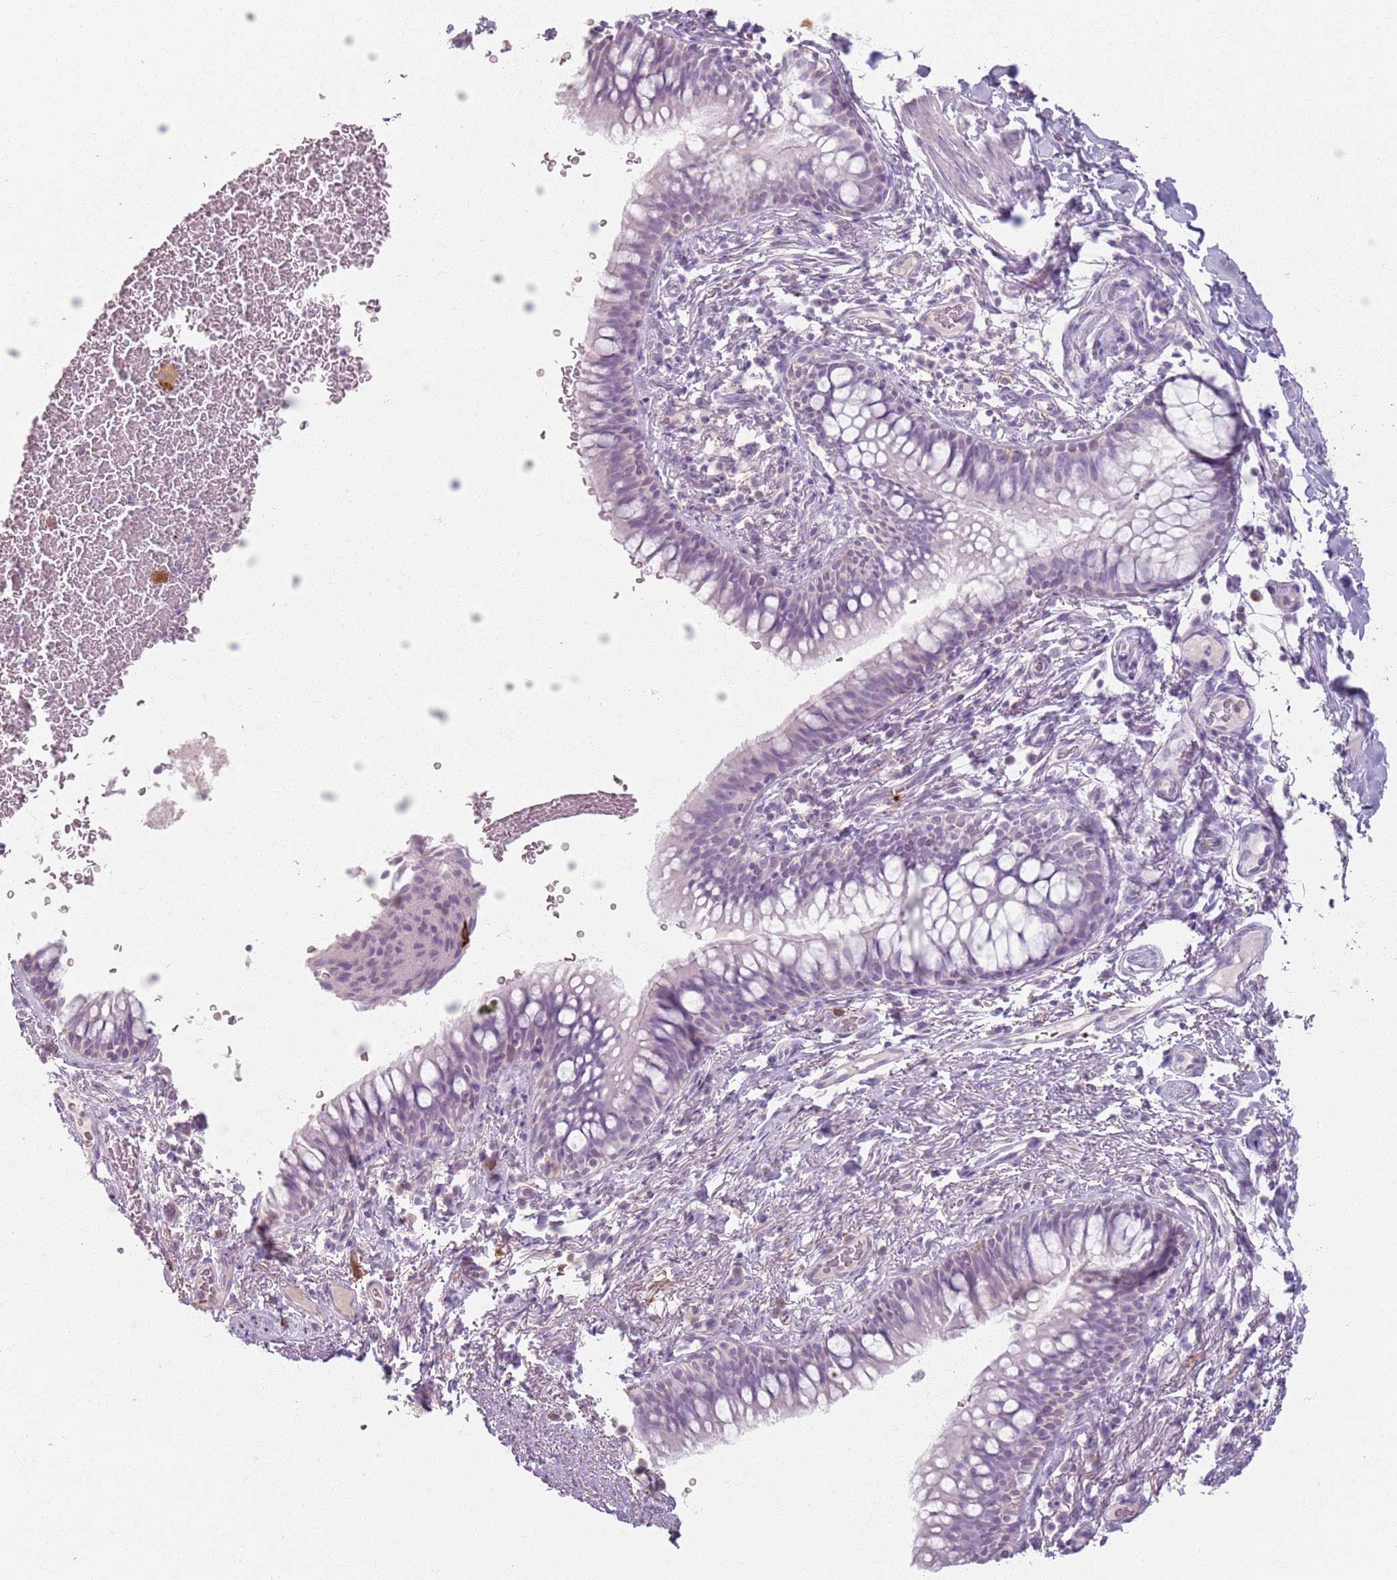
{"staining": {"intensity": "negative", "quantity": "none", "location": "none"}, "tissue": "bronchus", "cell_type": "Respiratory epithelial cells", "image_type": "normal", "snomed": [{"axis": "morphology", "description": "Normal tissue, NOS"}, {"axis": "topography", "description": "Cartilage tissue"}, {"axis": "topography", "description": "Bronchus"}], "caption": "Immunohistochemistry of unremarkable bronchus displays no expression in respiratory epithelial cells. (DAB immunohistochemistry, high magnification).", "gene": "GDPGP1", "patient": {"sex": "female", "age": 36}}